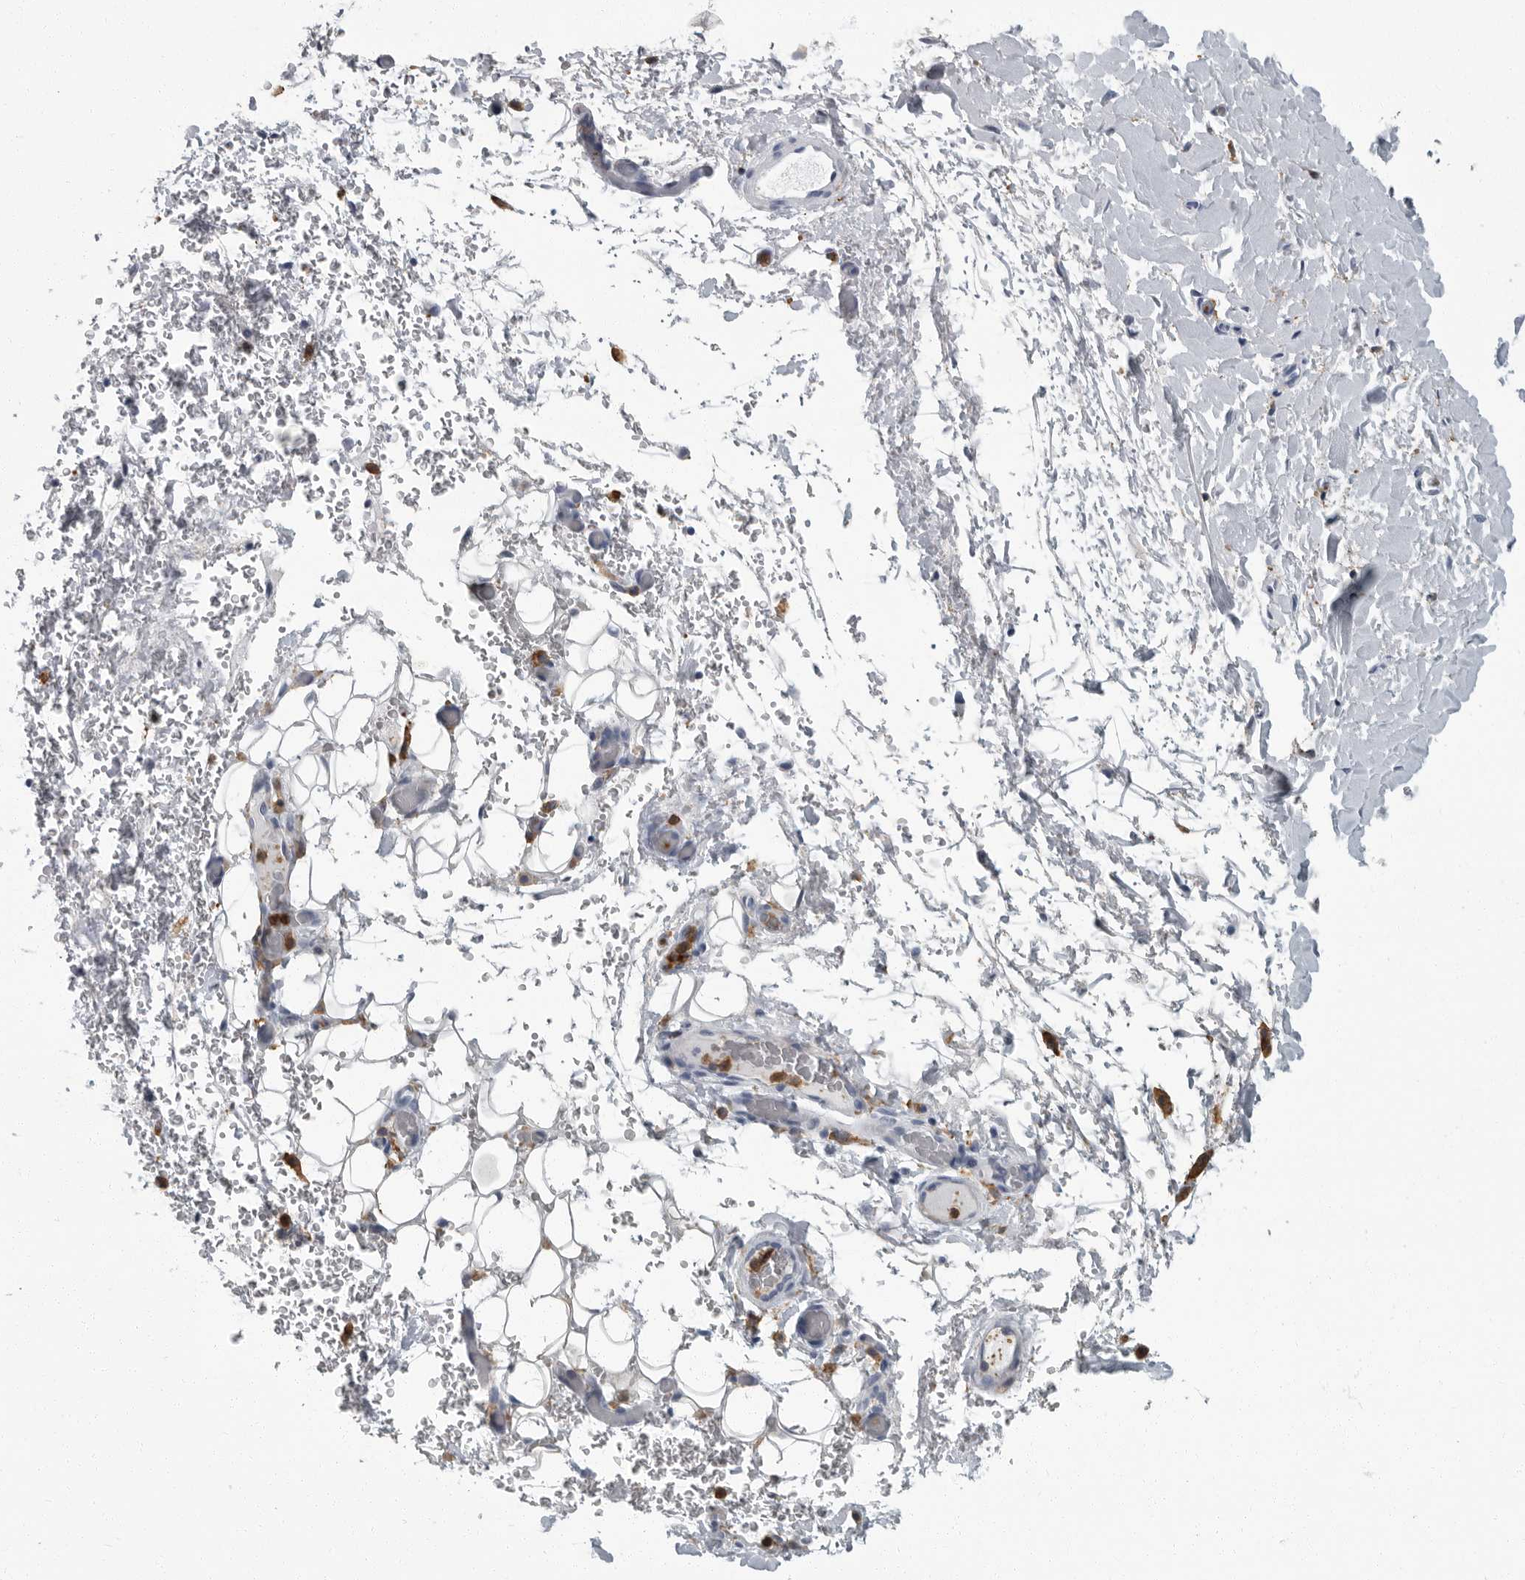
{"staining": {"intensity": "negative", "quantity": "none", "location": "none"}, "tissue": "adipose tissue", "cell_type": "Adipocytes", "image_type": "normal", "snomed": [{"axis": "morphology", "description": "Normal tissue, NOS"}, {"axis": "morphology", "description": "Adenocarcinoma, NOS"}, {"axis": "topography", "description": "Esophagus"}], "caption": "Human adipose tissue stained for a protein using IHC displays no expression in adipocytes.", "gene": "FCER1G", "patient": {"sex": "male", "age": 62}}